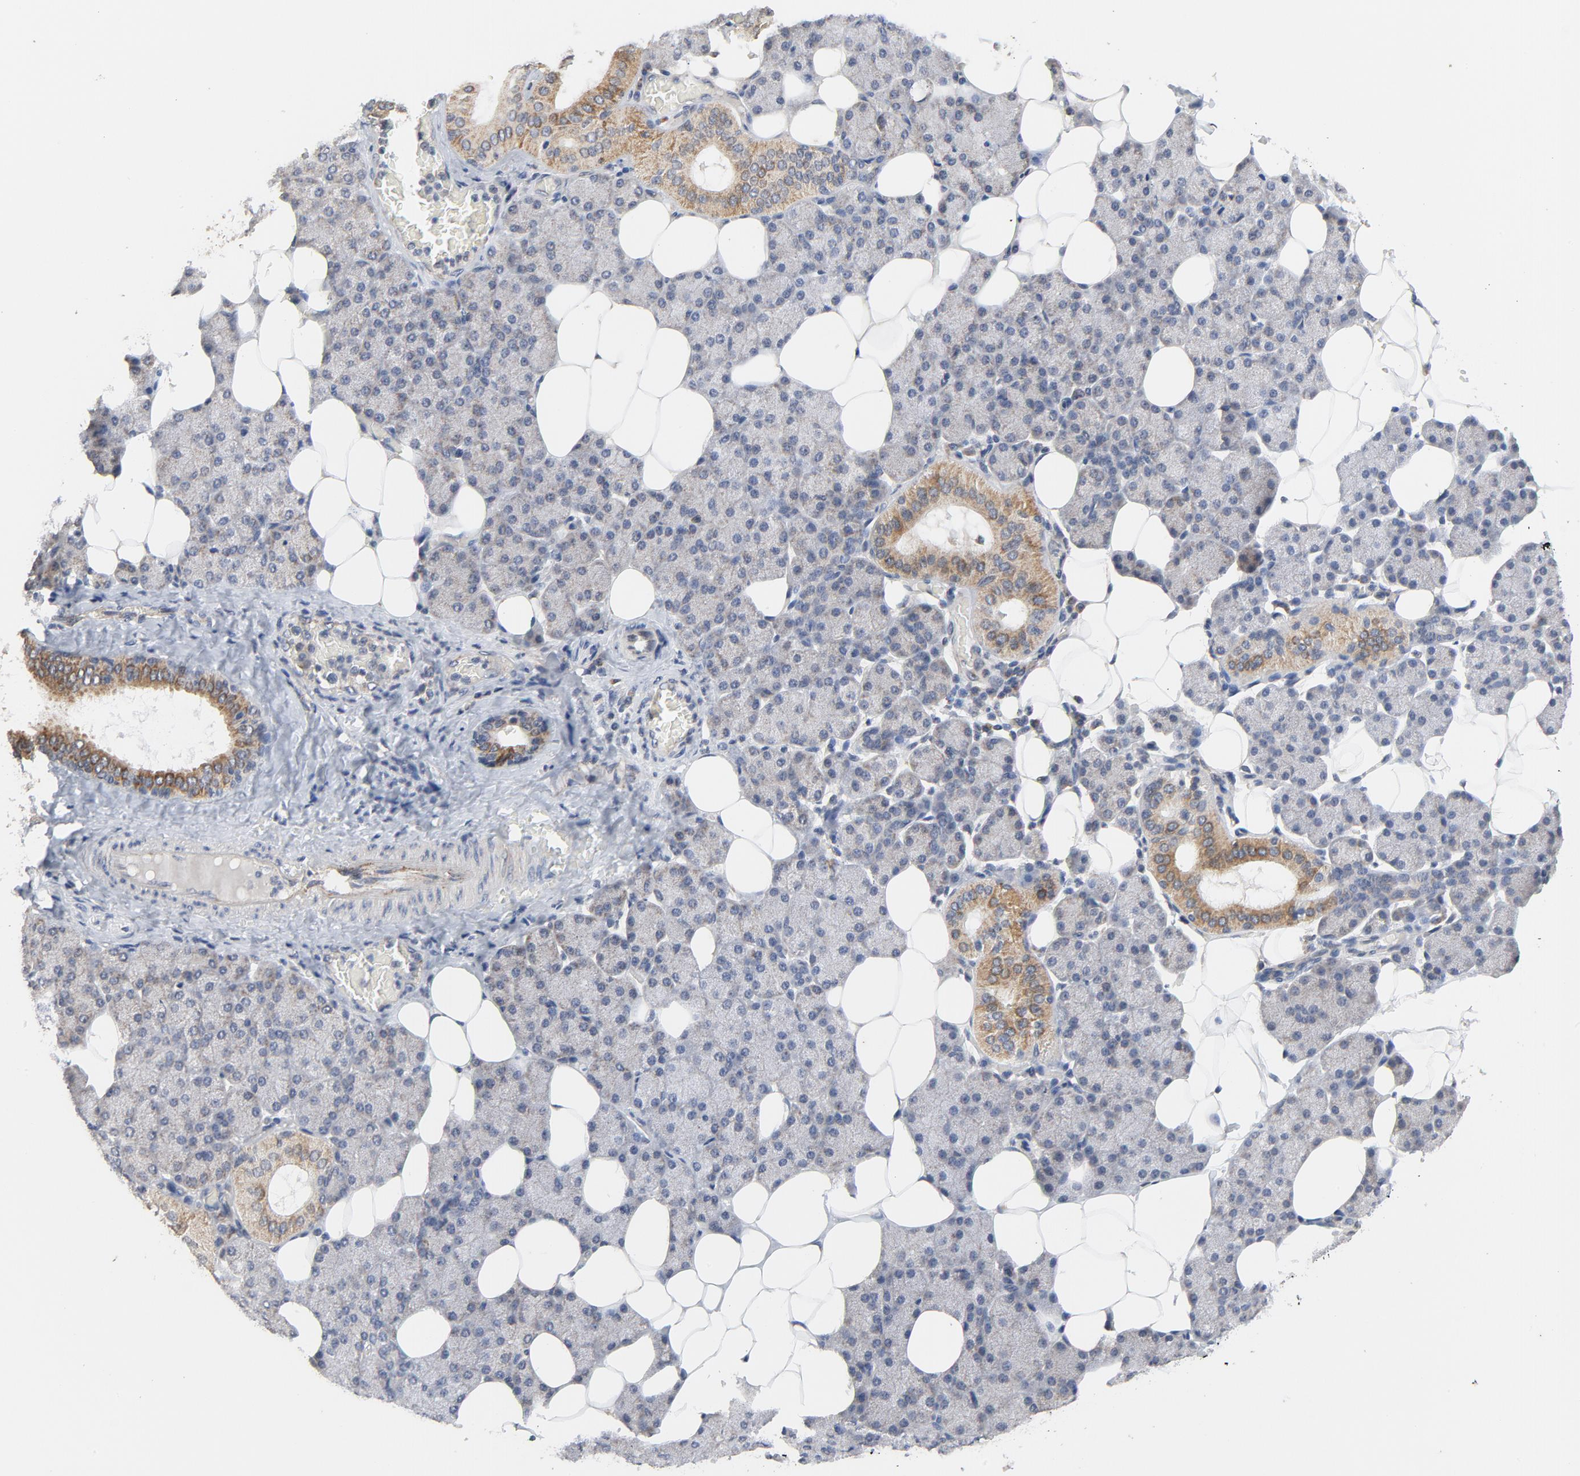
{"staining": {"intensity": "moderate", "quantity": "<25%", "location": "cytoplasmic/membranous"}, "tissue": "salivary gland", "cell_type": "Glandular cells", "image_type": "normal", "snomed": [{"axis": "morphology", "description": "Normal tissue, NOS"}, {"axis": "topography", "description": "Lymph node"}, {"axis": "topography", "description": "Salivary gland"}], "caption": "The micrograph exhibits staining of benign salivary gland, revealing moderate cytoplasmic/membranous protein expression (brown color) within glandular cells. The protein is stained brown, and the nuclei are stained in blue (DAB IHC with brightfield microscopy, high magnification).", "gene": "C14orf119", "patient": {"sex": "male", "age": 8}}